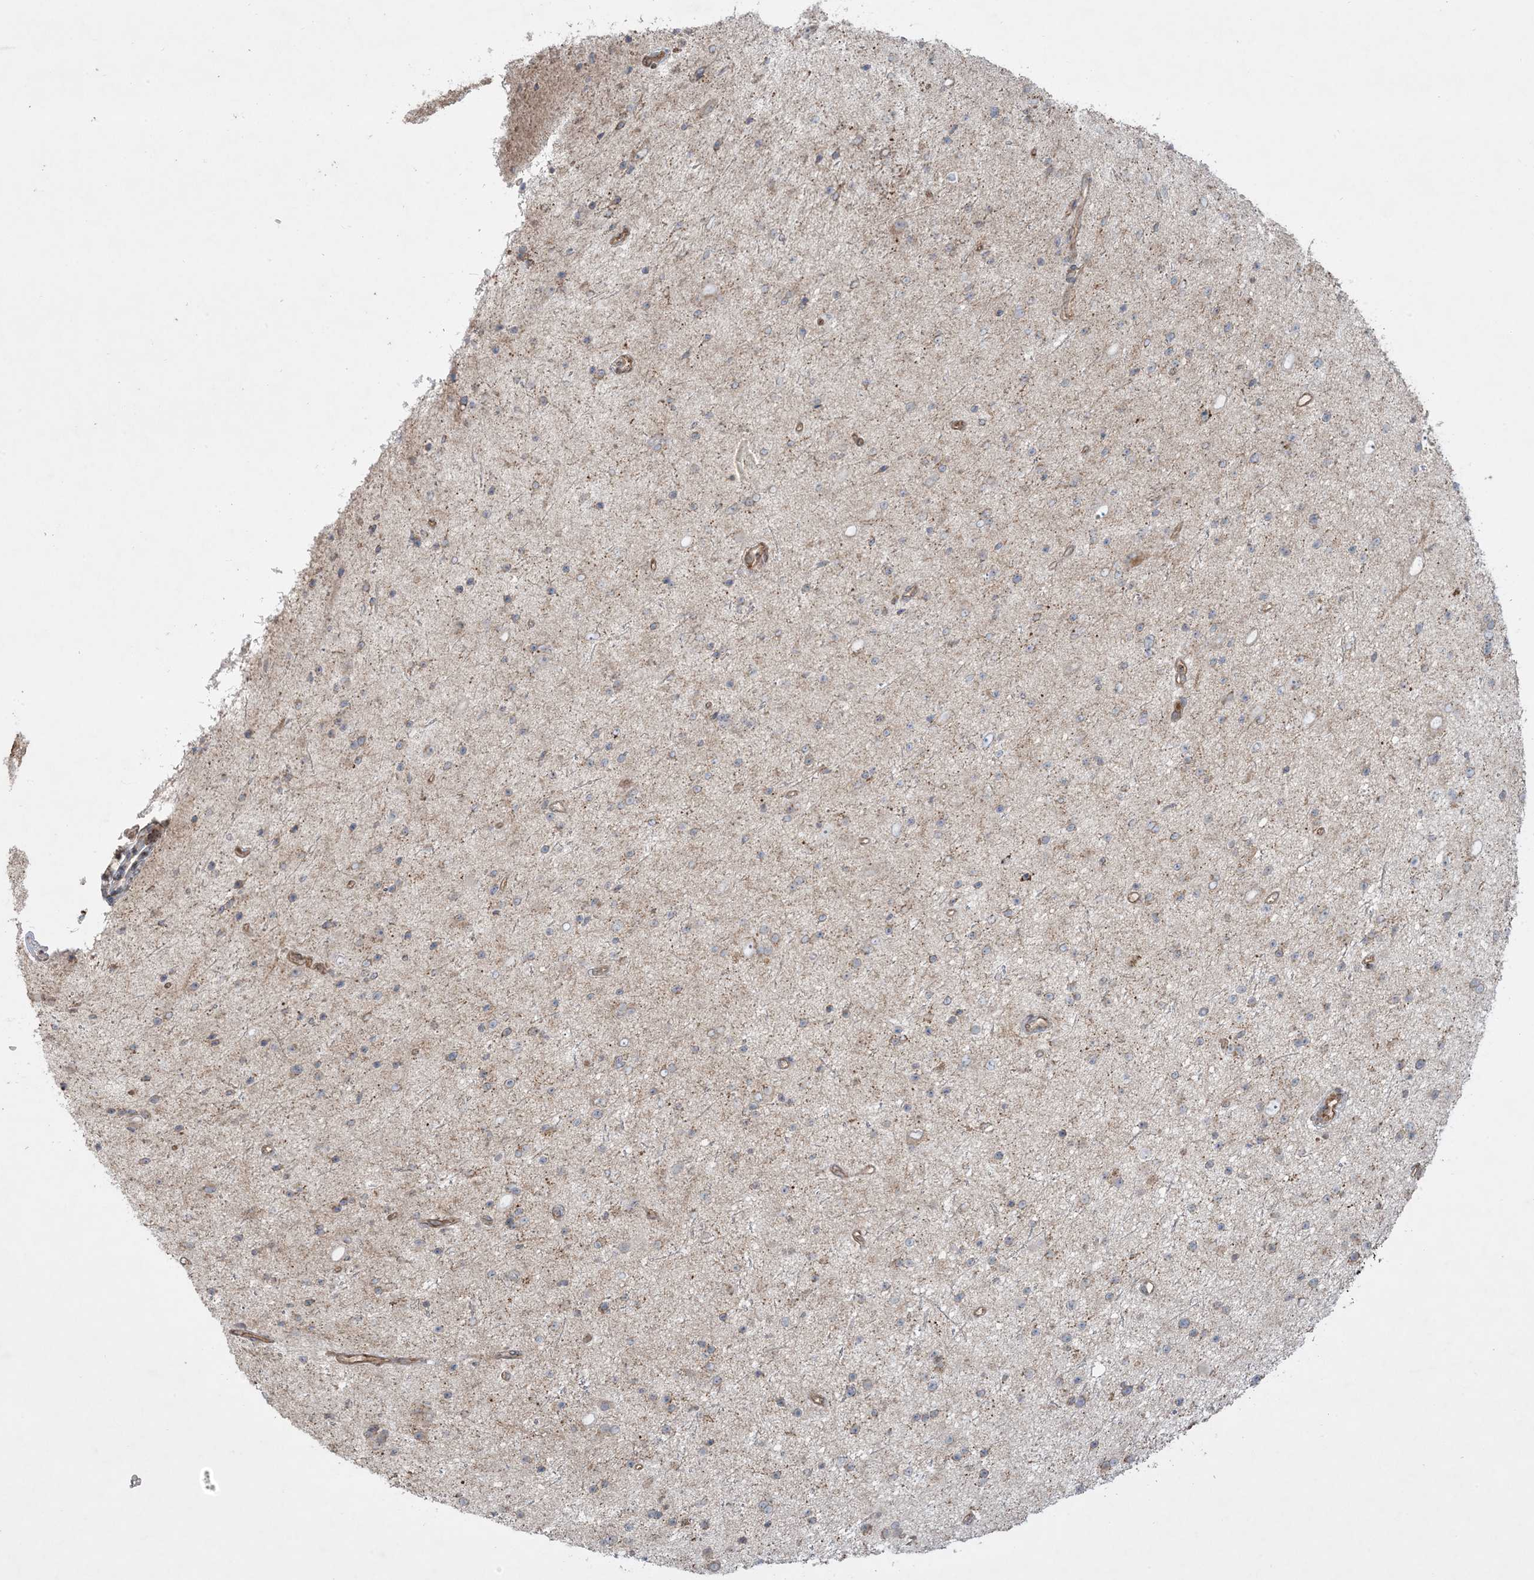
{"staining": {"intensity": "weak", "quantity": "25%-75%", "location": "cytoplasmic/membranous"}, "tissue": "glioma", "cell_type": "Tumor cells", "image_type": "cancer", "snomed": [{"axis": "morphology", "description": "Glioma, malignant, Low grade"}, {"axis": "topography", "description": "Cerebral cortex"}], "caption": "Protein positivity by IHC demonstrates weak cytoplasmic/membranous staining in approximately 25%-75% of tumor cells in glioma. The staining was performed using DAB, with brown indicating positive protein expression. Nuclei are stained blue with hematoxylin.", "gene": "PPM1F", "patient": {"sex": "female", "age": 39}}